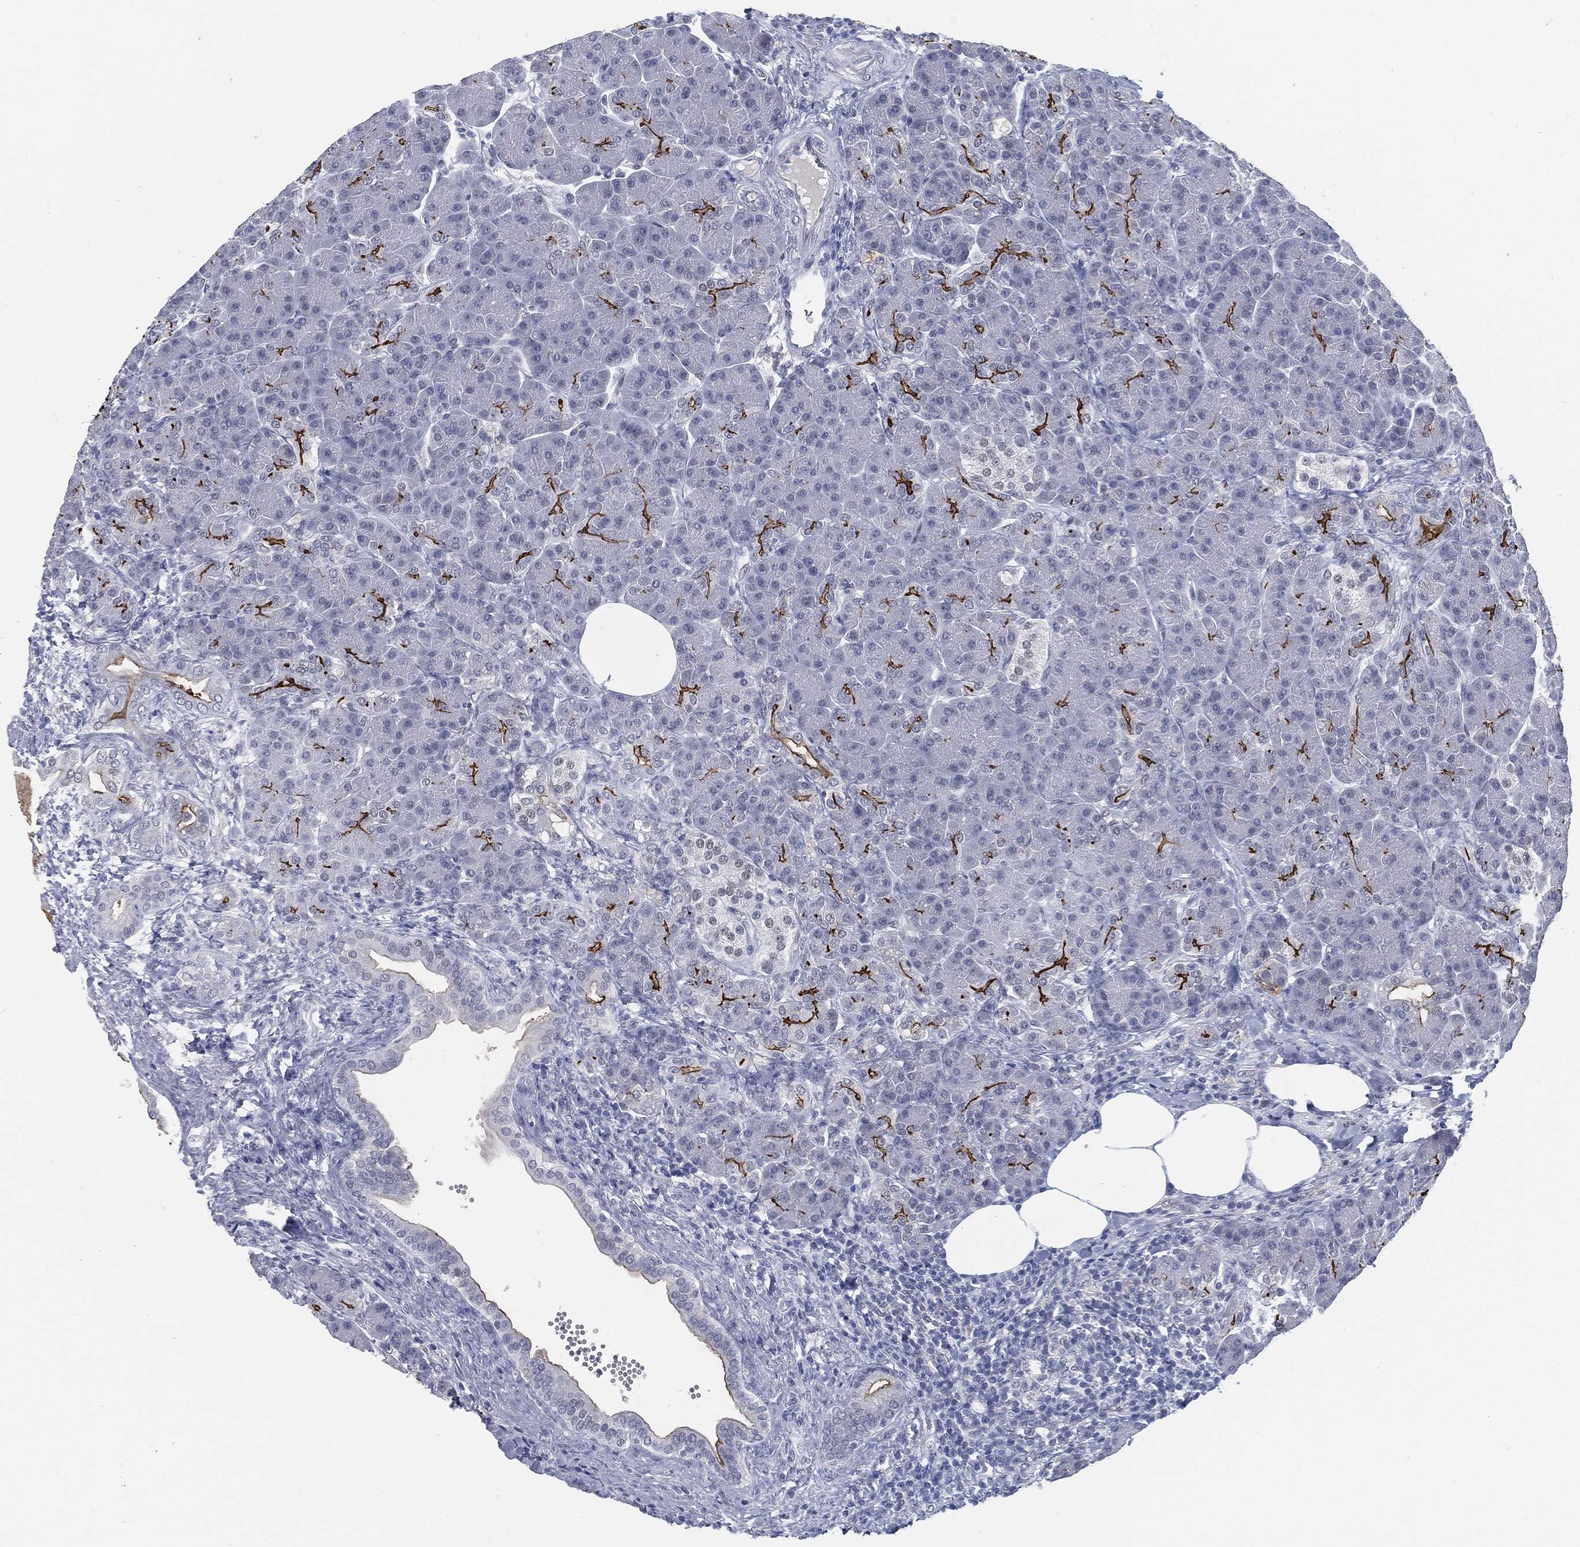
{"staining": {"intensity": "strong", "quantity": "<25%", "location": "cytoplasmic/membranous"}, "tissue": "pancreas", "cell_type": "Exocrine glandular cells", "image_type": "normal", "snomed": [{"axis": "morphology", "description": "Normal tissue, NOS"}, {"axis": "topography", "description": "Pancreas"}], "caption": "Approximately <25% of exocrine glandular cells in unremarkable pancreas show strong cytoplasmic/membranous protein staining as visualized by brown immunohistochemical staining.", "gene": "PROM1", "patient": {"sex": "female", "age": 63}}